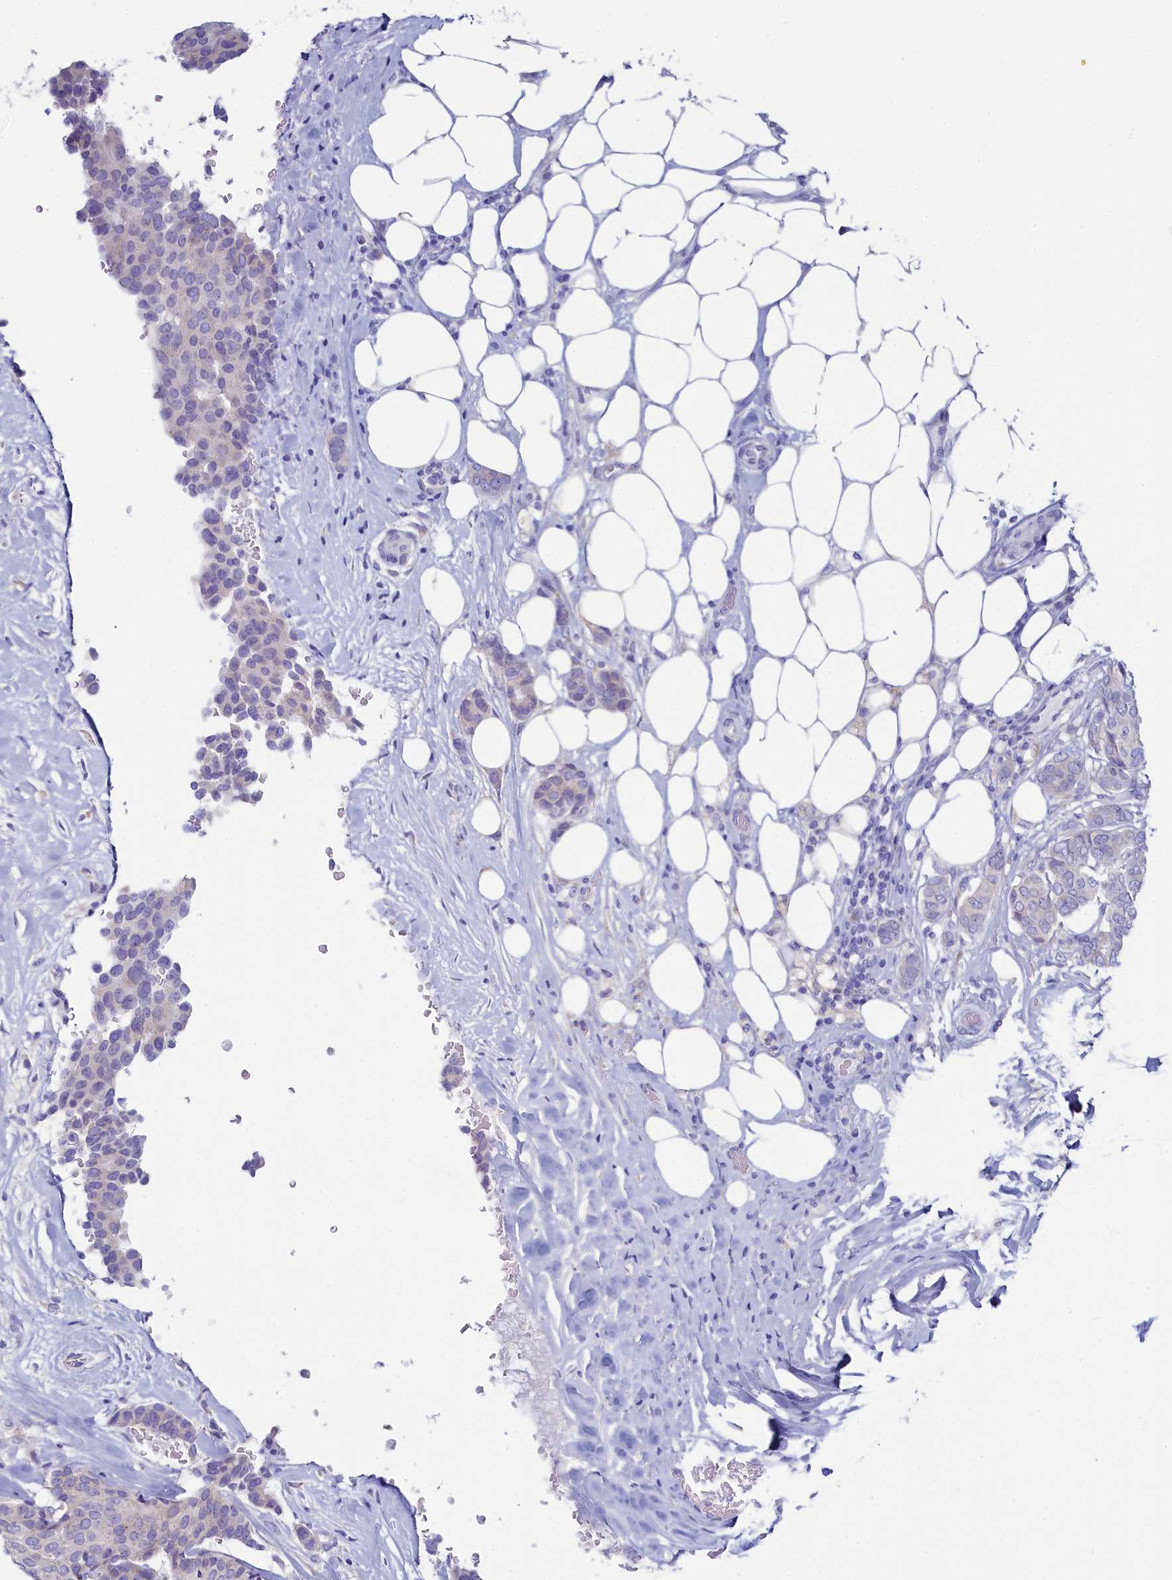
{"staining": {"intensity": "negative", "quantity": "none", "location": "none"}, "tissue": "breast cancer", "cell_type": "Tumor cells", "image_type": "cancer", "snomed": [{"axis": "morphology", "description": "Duct carcinoma"}, {"axis": "topography", "description": "Breast"}], "caption": "Immunohistochemical staining of human breast invasive ductal carcinoma exhibits no significant staining in tumor cells.", "gene": "SKA3", "patient": {"sex": "female", "age": 75}}